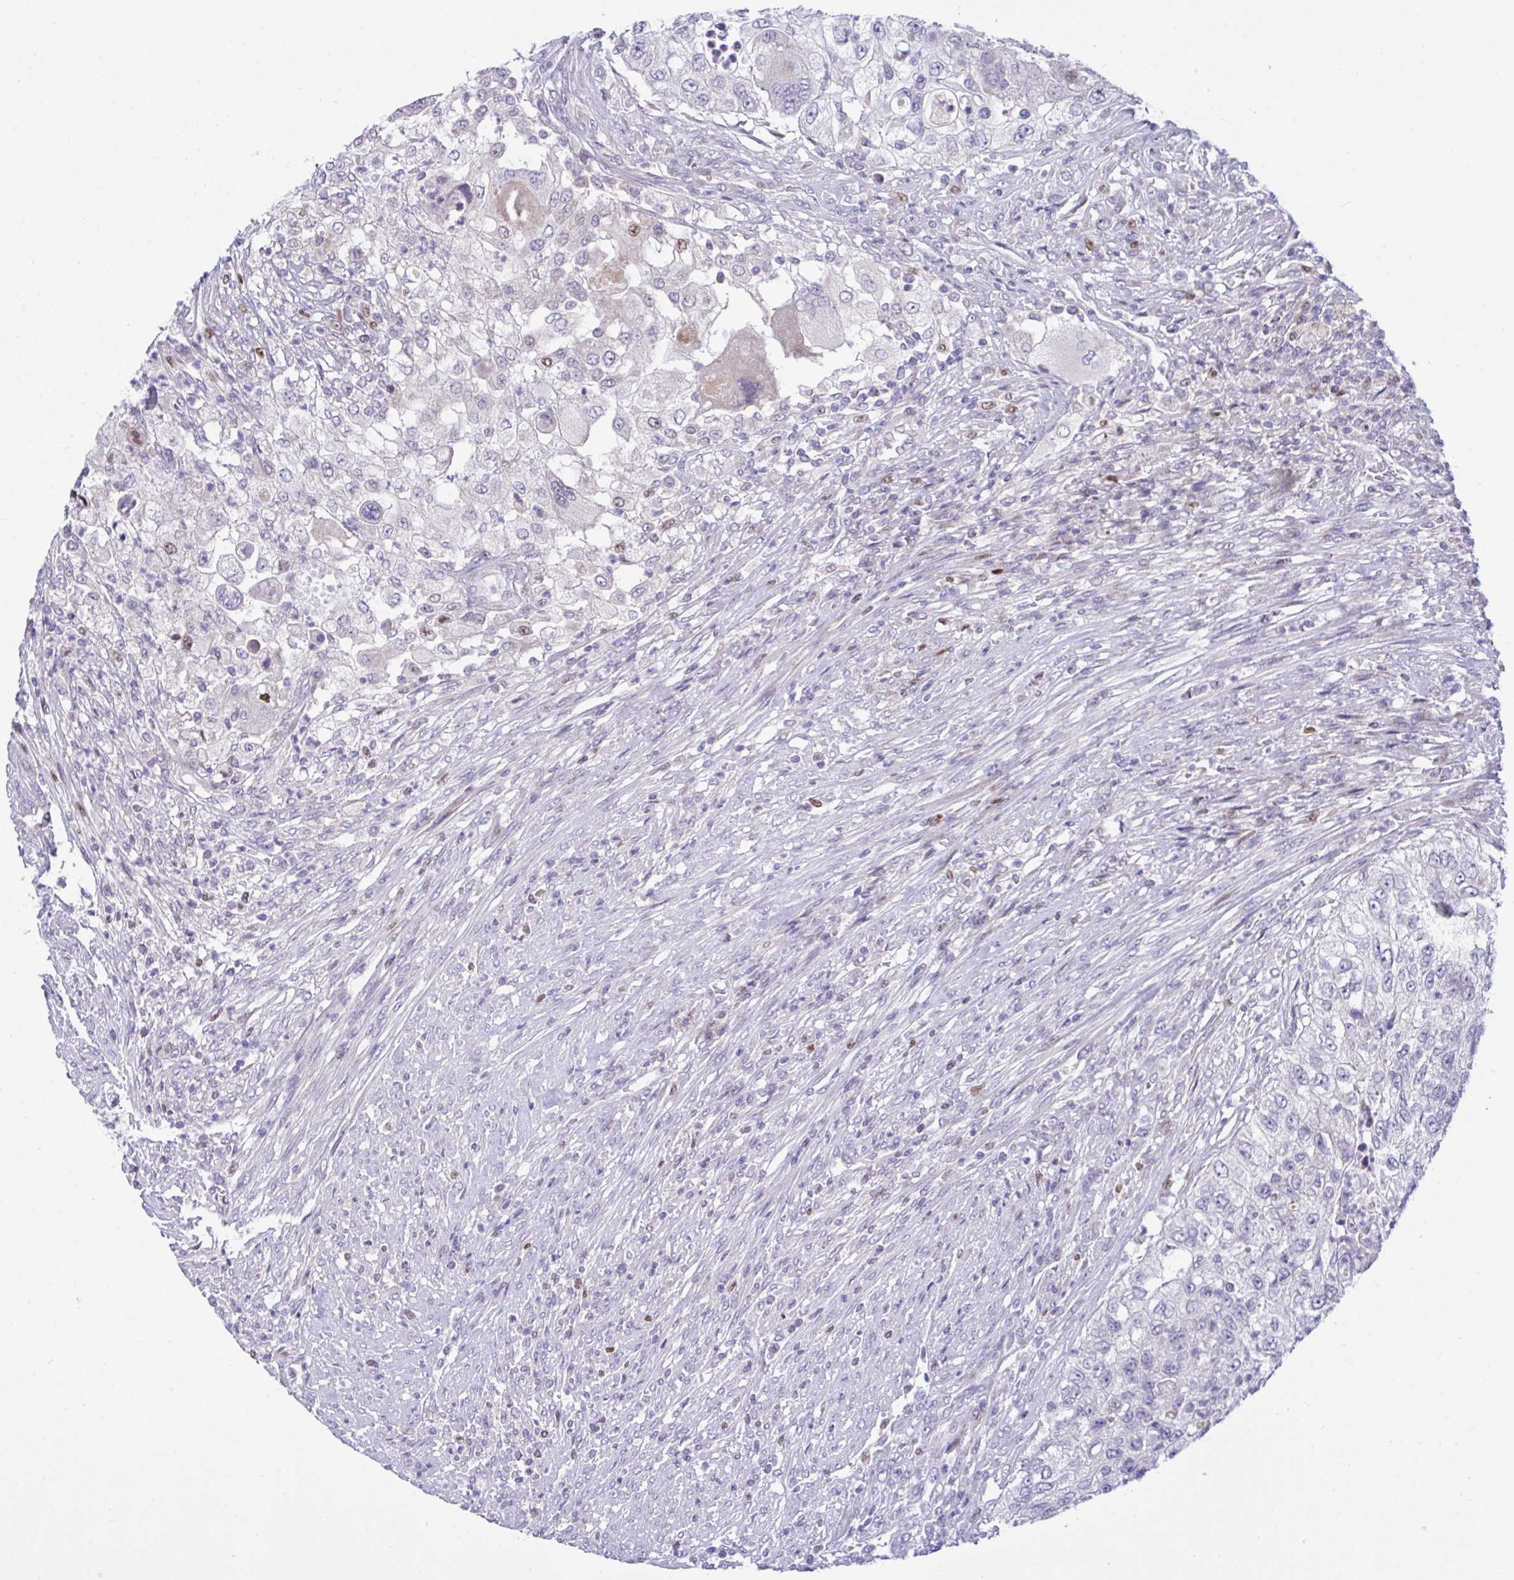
{"staining": {"intensity": "weak", "quantity": "<25%", "location": "nuclear"}, "tissue": "urothelial cancer", "cell_type": "Tumor cells", "image_type": "cancer", "snomed": [{"axis": "morphology", "description": "Urothelial carcinoma, High grade"}, {"axis": "topography", "description": "Urinary bladder"}], "caption": "There is no significant positivity in tumor cells of high-grade urothelial carcinoma.", "gene": "EPOP", "patient": {"sex": "female", "age": 60}}